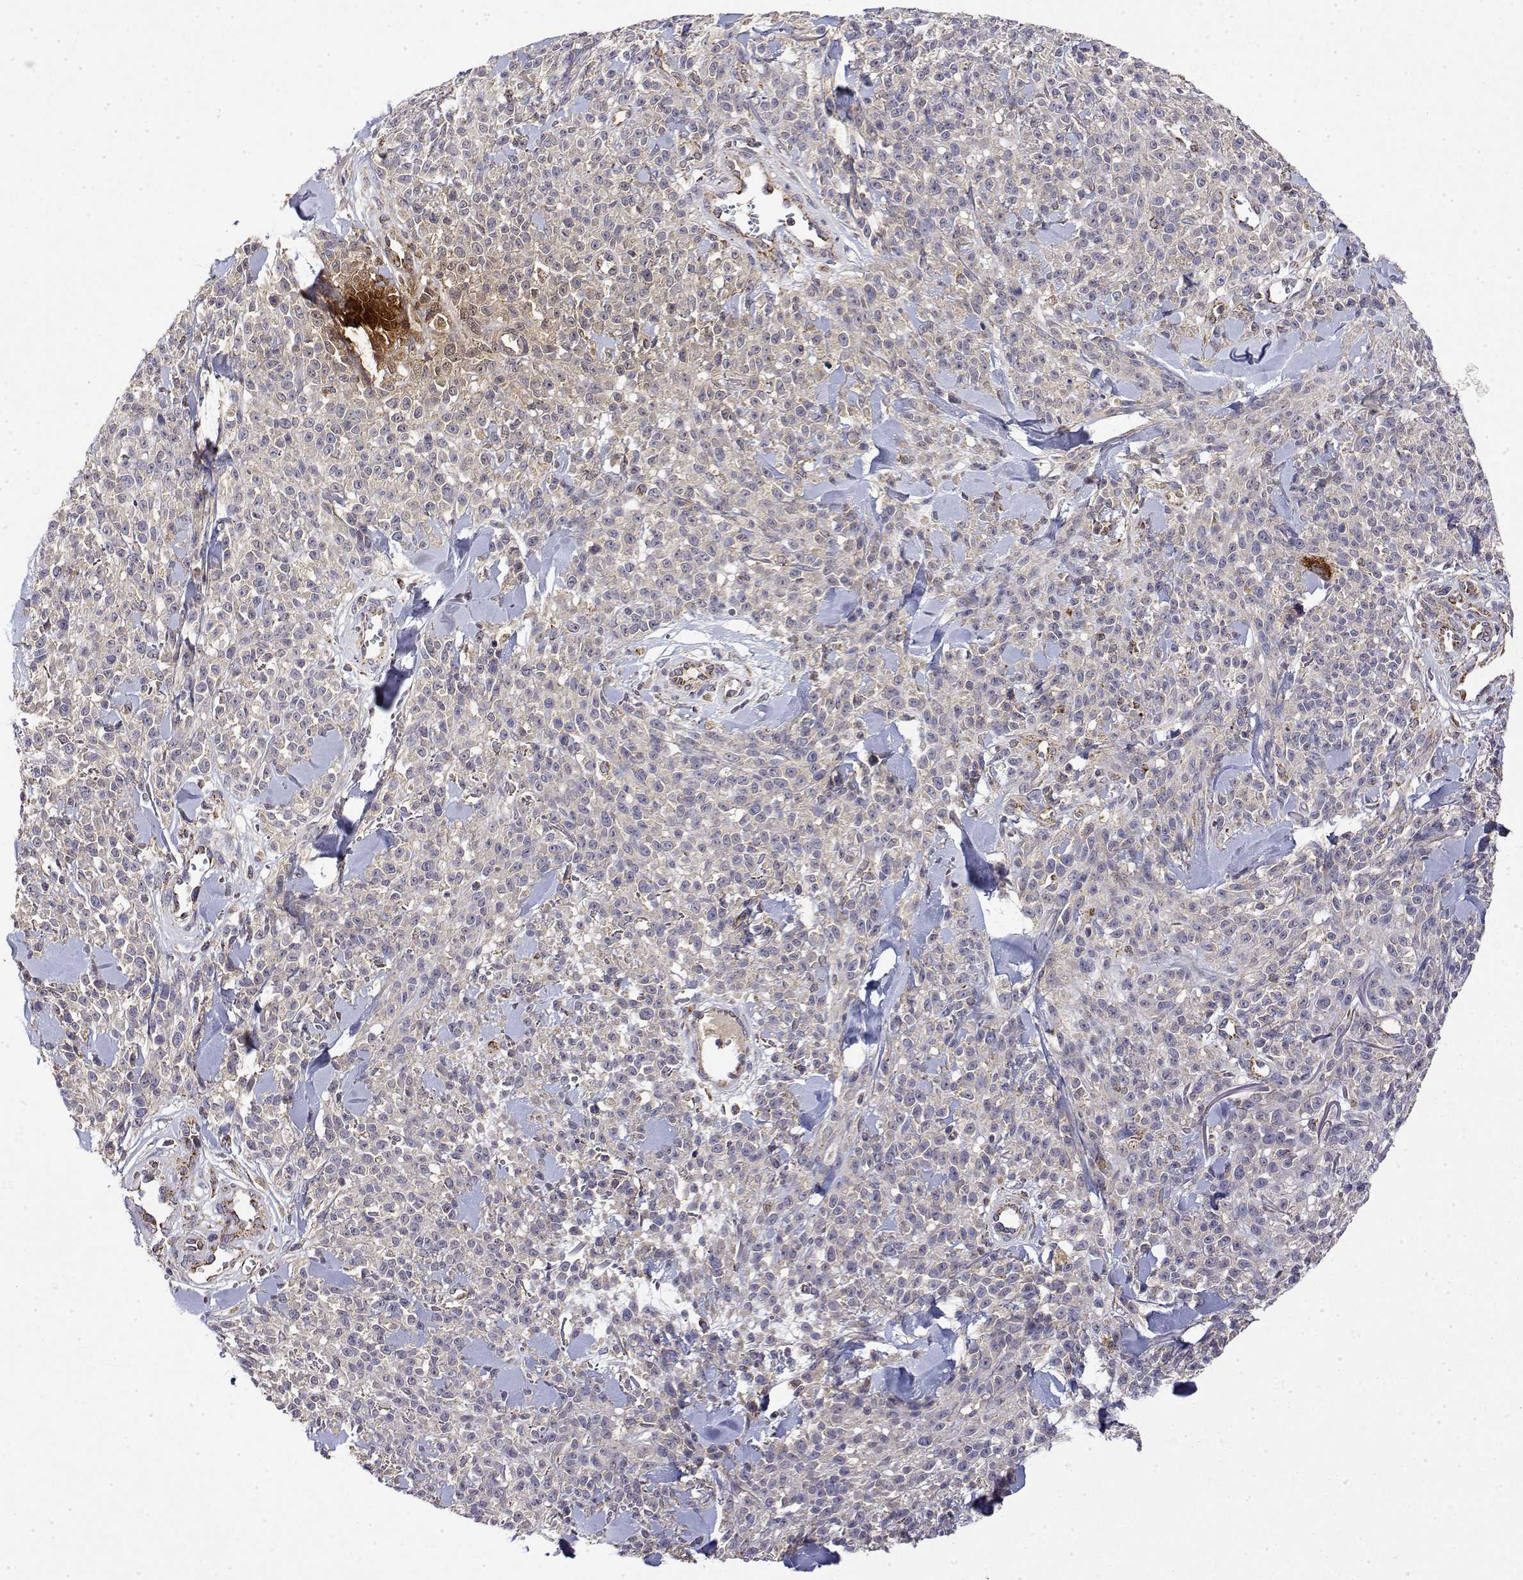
{"staining": {"intensity": "negative", "quantity": "none", "location": "none"}, "tissue": "melanoma", "cell_type": "Tumor cells", "image_type": "cancer", "snomed": [{"axis": "morphology", "description": "Malignant melanoma, NOS"}, {"axis": "topography", "description": "Skin"}, {"axis": "topography", "description": "Skin of trunk"}], "caption": "Immunohistochemistry micrograph of melanoma stained for a protein (brown), which shows no expression in tumor cells.", "gene": "GADD45GIP1", "patient": {"sex": "male", "age": 74}}